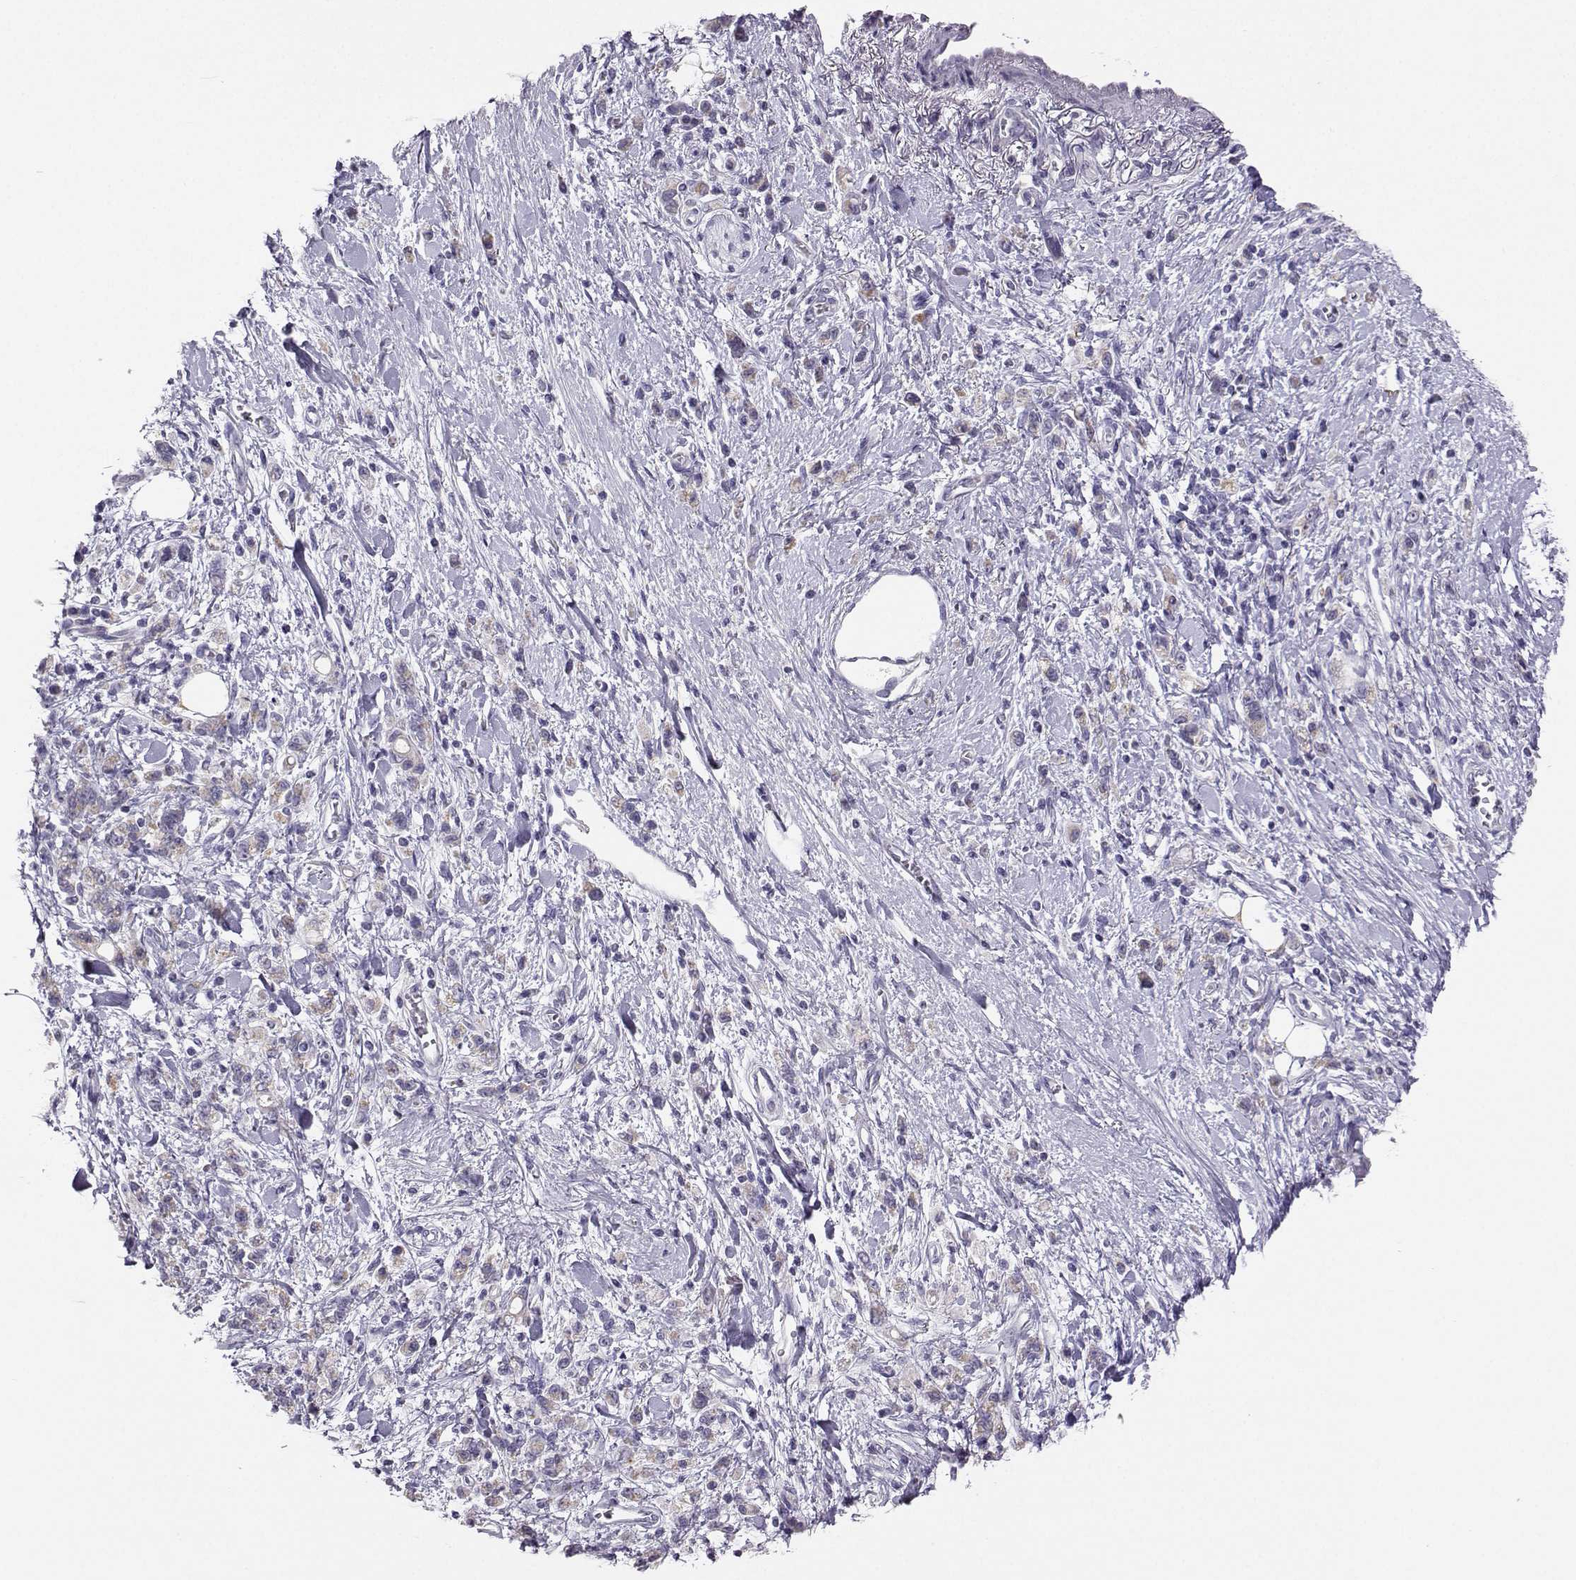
{"staining": {"intensity": "weak", "quantity": "<25%", "location": "cytoplasmic/membranous"}, "tissue": "stomach cancer", "cell_type": "Tumor cells", "image_type": "cancer", "snomed": [{"axis": "morphology", "description": "Adenocarcinoma, NOS"}, {"axis": "topography", "description": "Stomach"}], "caption": "A photomicrograph of human adenocarcinoma (stomach) is negative for staining in tumor cells.", "gene": "AVP", "patient": {"sex": "male", "age": 77}}